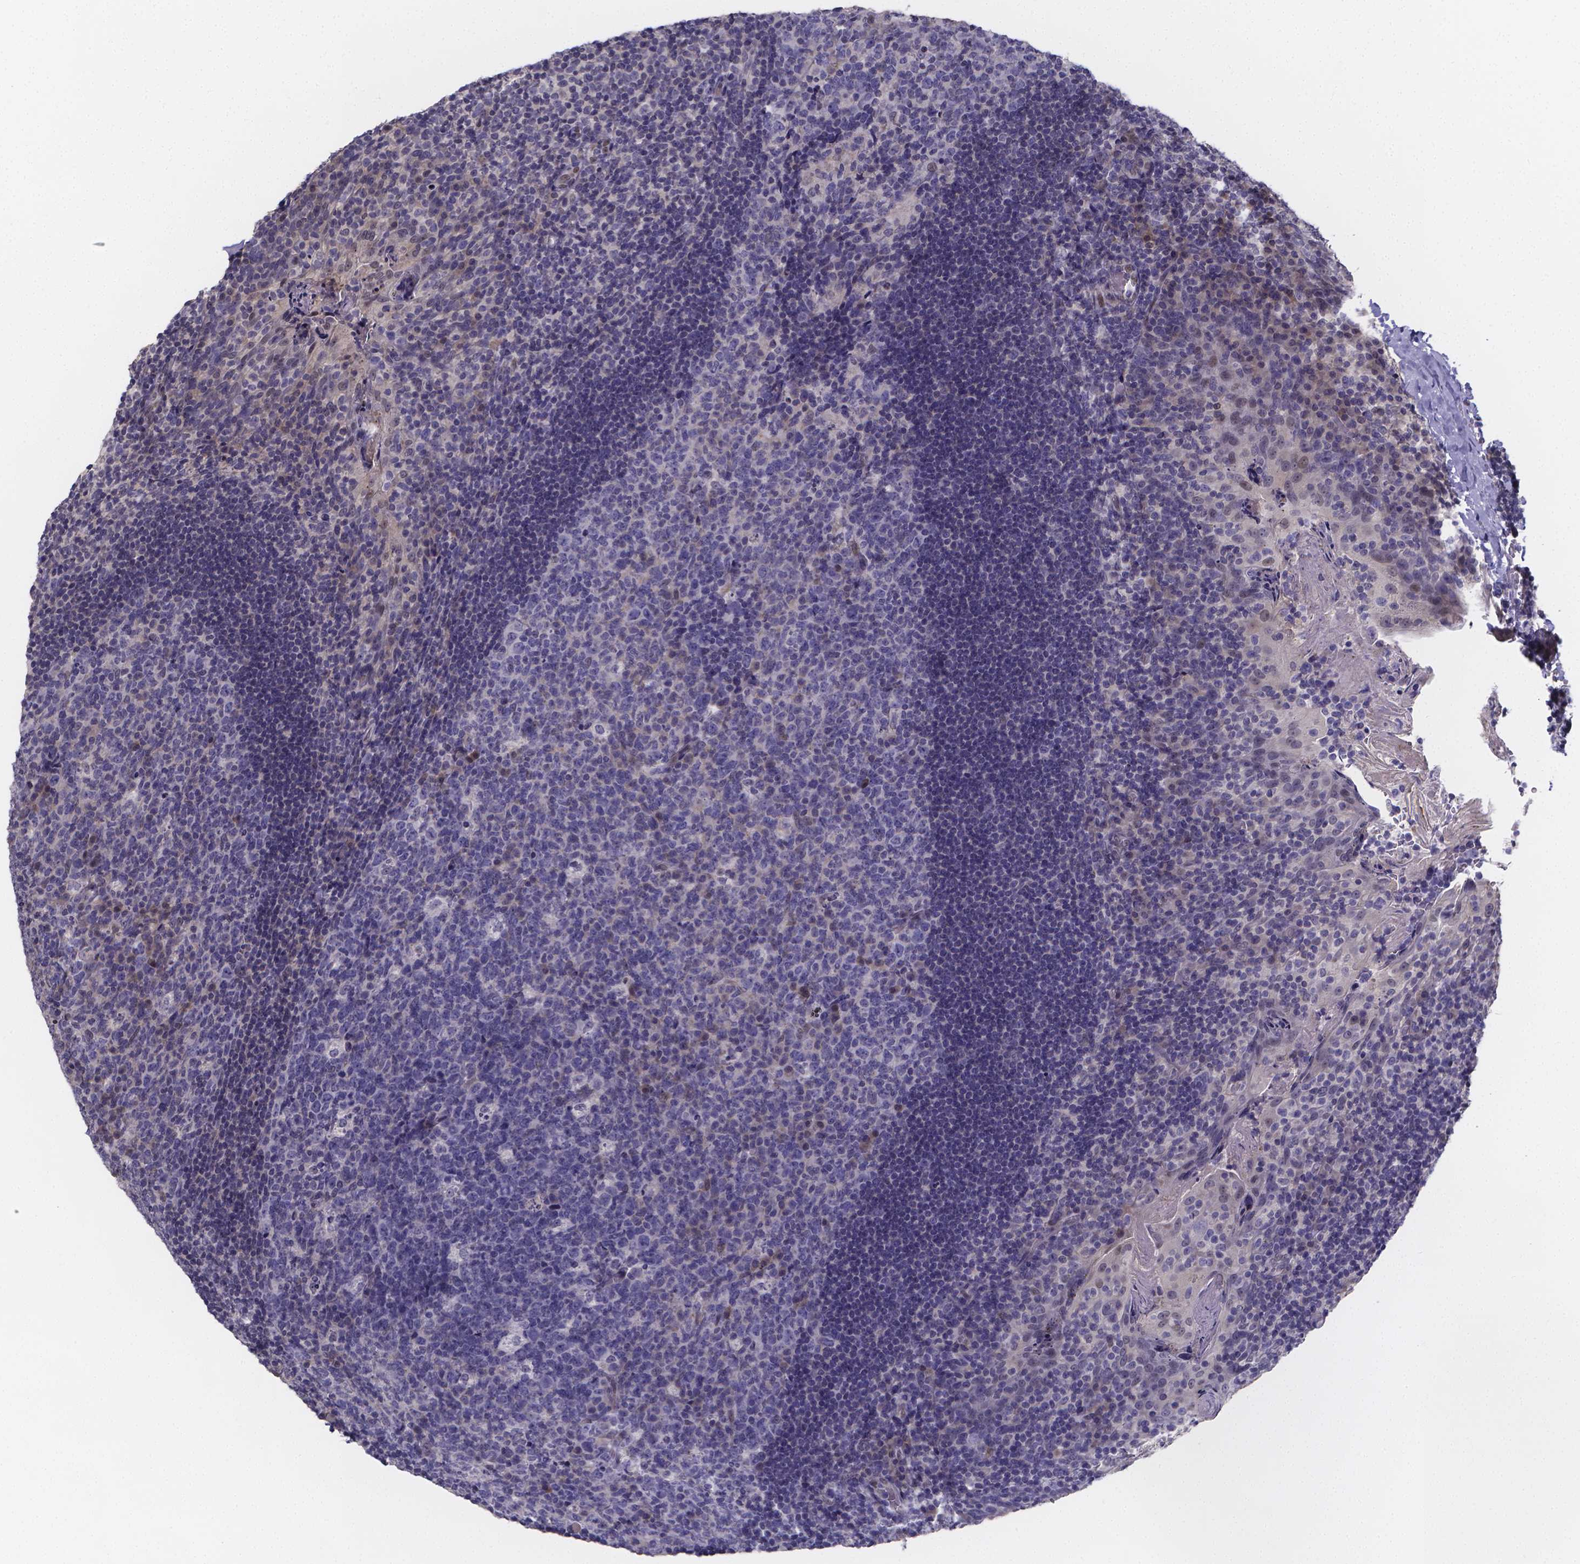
{"staining": {"intensity": "negative", "quantity": "none", "location": "none"}, "tissue": "tonsil", "cell_type": "Germinal center cells", "image_type": "normal", "snomed": [{"axis": "morphology", "description": "Normal tissue, NOS"}, {"axis": "topography", "description": "Tonsil"}], "caption": "Image shows no significant protein positivity in germinal center cells of unremarkable tonsil.", "gene": "PAH", "patient": {"sex": "male", "age": 17}}